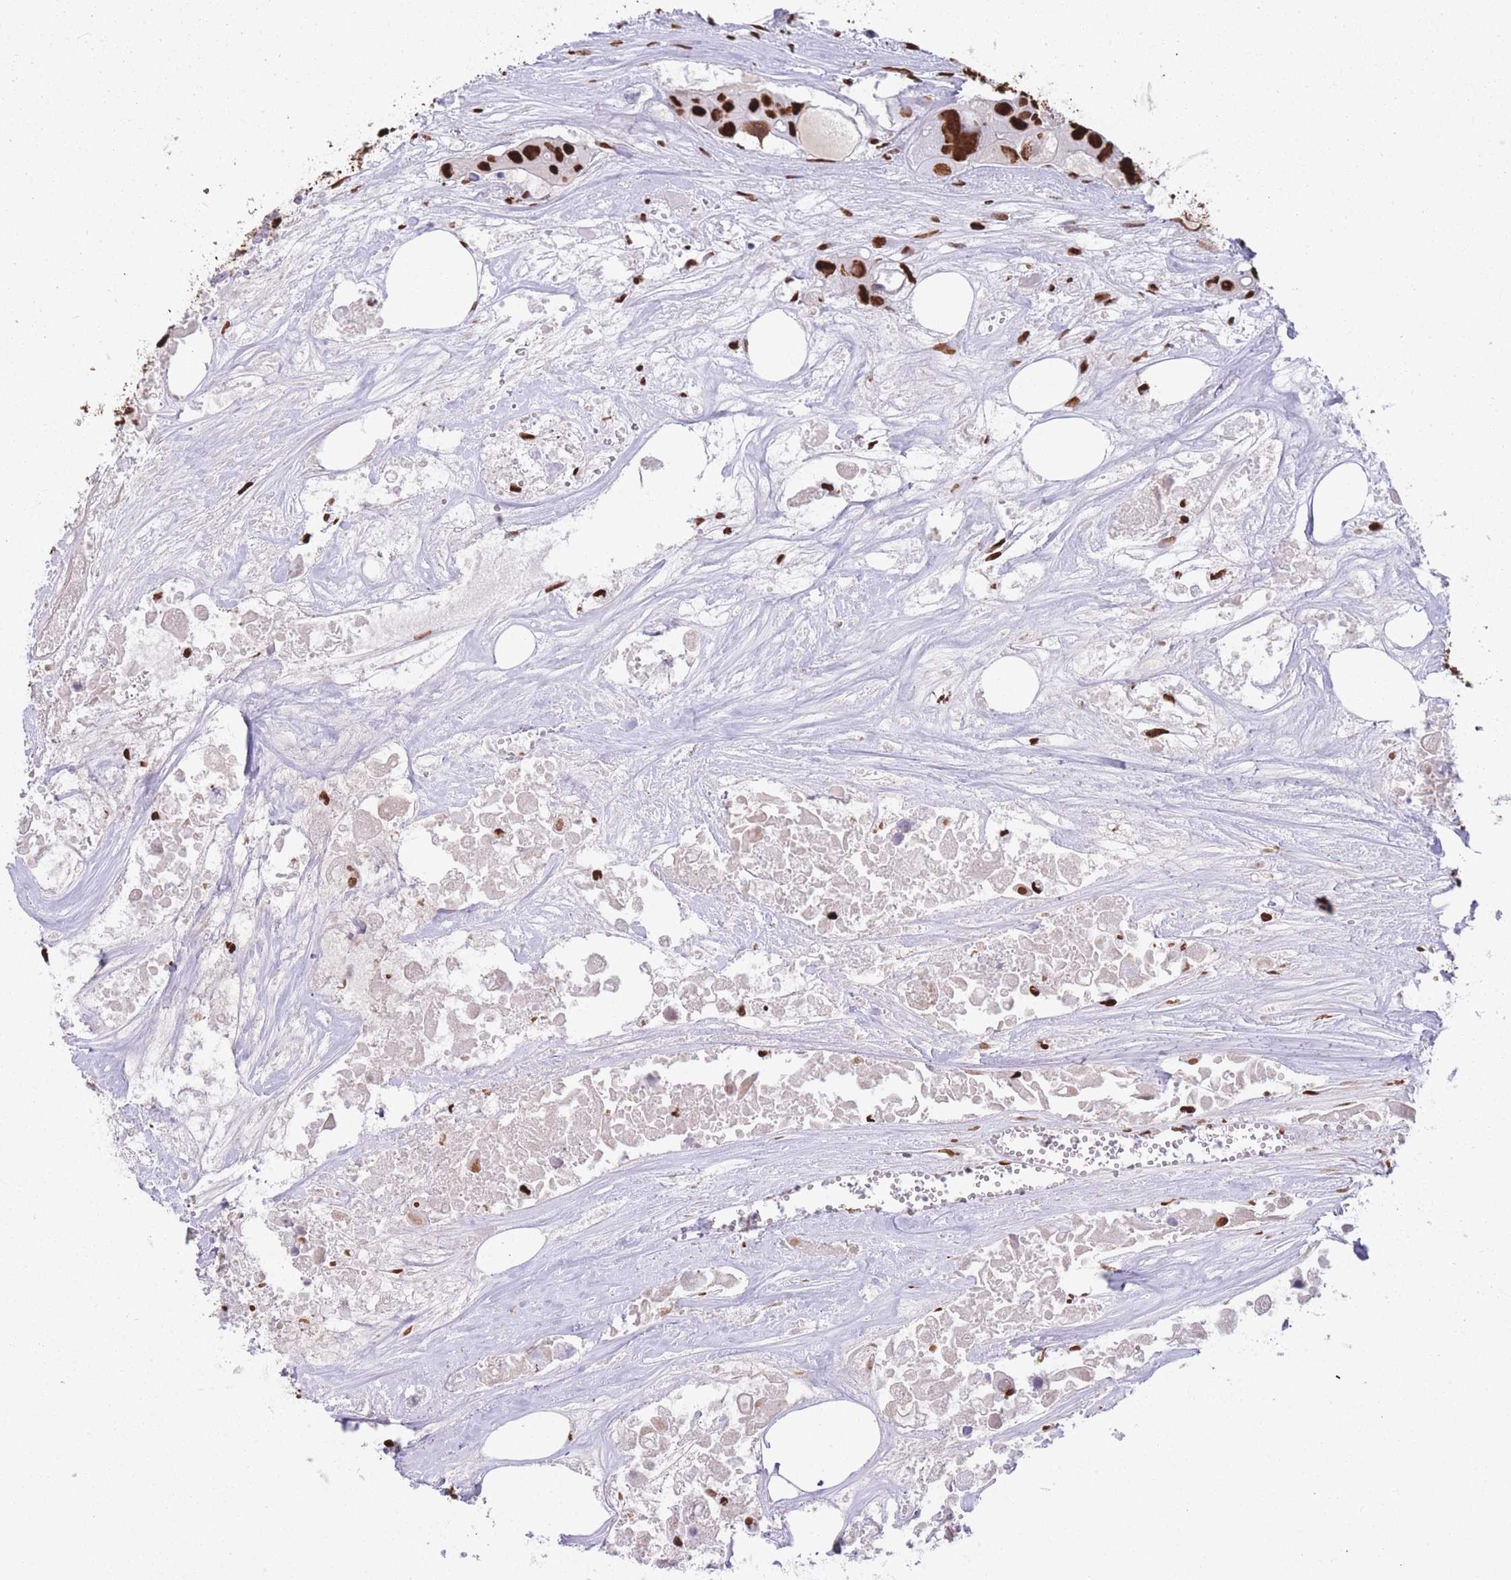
{"staining": {"intensity": "strong", "quantity": ">75%", "location": "nuclear"}, "tissue": "colorectal cancer", "cell_type": "Tumor cells", "image_type": "cancer", "snomed": [{"axis": "morphology", "description": "Adenocarcinoma, NOS"}, {"axis": "topography", "description": "Colon"}], "caption": "Immunohistochemical staining of human colorectal cancer (adenocarcinoma) exhibits strong nuclear protein staining in about >75% of tumor cells.", "gene": "HNRNPUL1", "patient": {"sex": "male", "age": 77}}